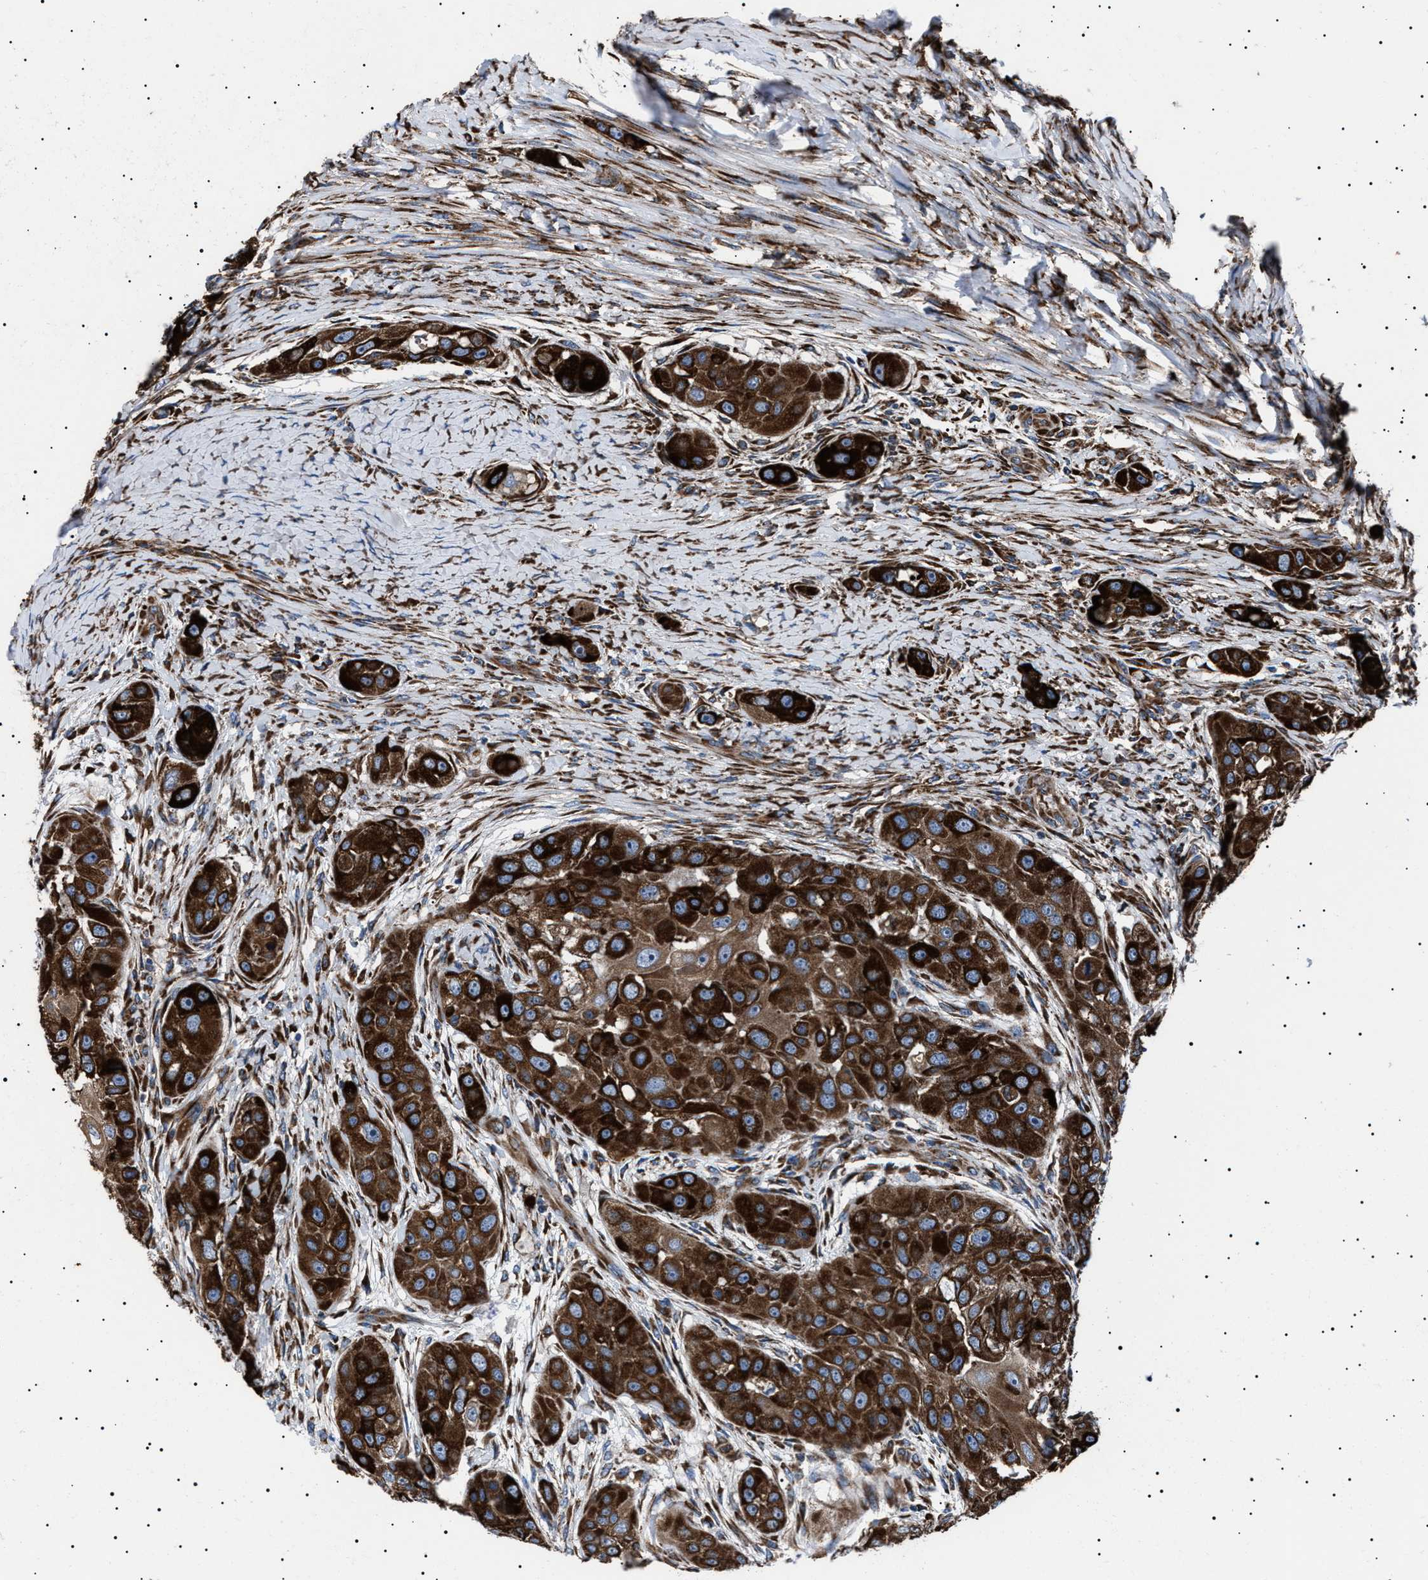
{"staining": {"intensity": "strong", "quantity": ">75%", "location": "cytoplasmic/membranous"}, "tissue": "head and neck cancer", "cell_type": "Tumor cells", "image_type": "cancer", "snomed": [{"axis": "morphology", "description": "Normal tissue, NOS"}, {"axis": "morphology", "description": "Squamous cell carcinoma, NOS"}, {"axis": "topography", "description": "Skeletal muscle"}, {"axis": "topography", "description": "Head-Neck"}], "caption": "Immunohistochemical staining of human squamous cell carcinoma (head and neck) displays high levels of strong cytoplasmic/membranous protein staining in about >75% of tumor cells. The staining is performed using DAB brown chromogen to label protein expression. The nuclei are counter-stained blue using hematoxylin.", "gene": "TOP1MT", "patient": {"sex": "male", "age": 51}}